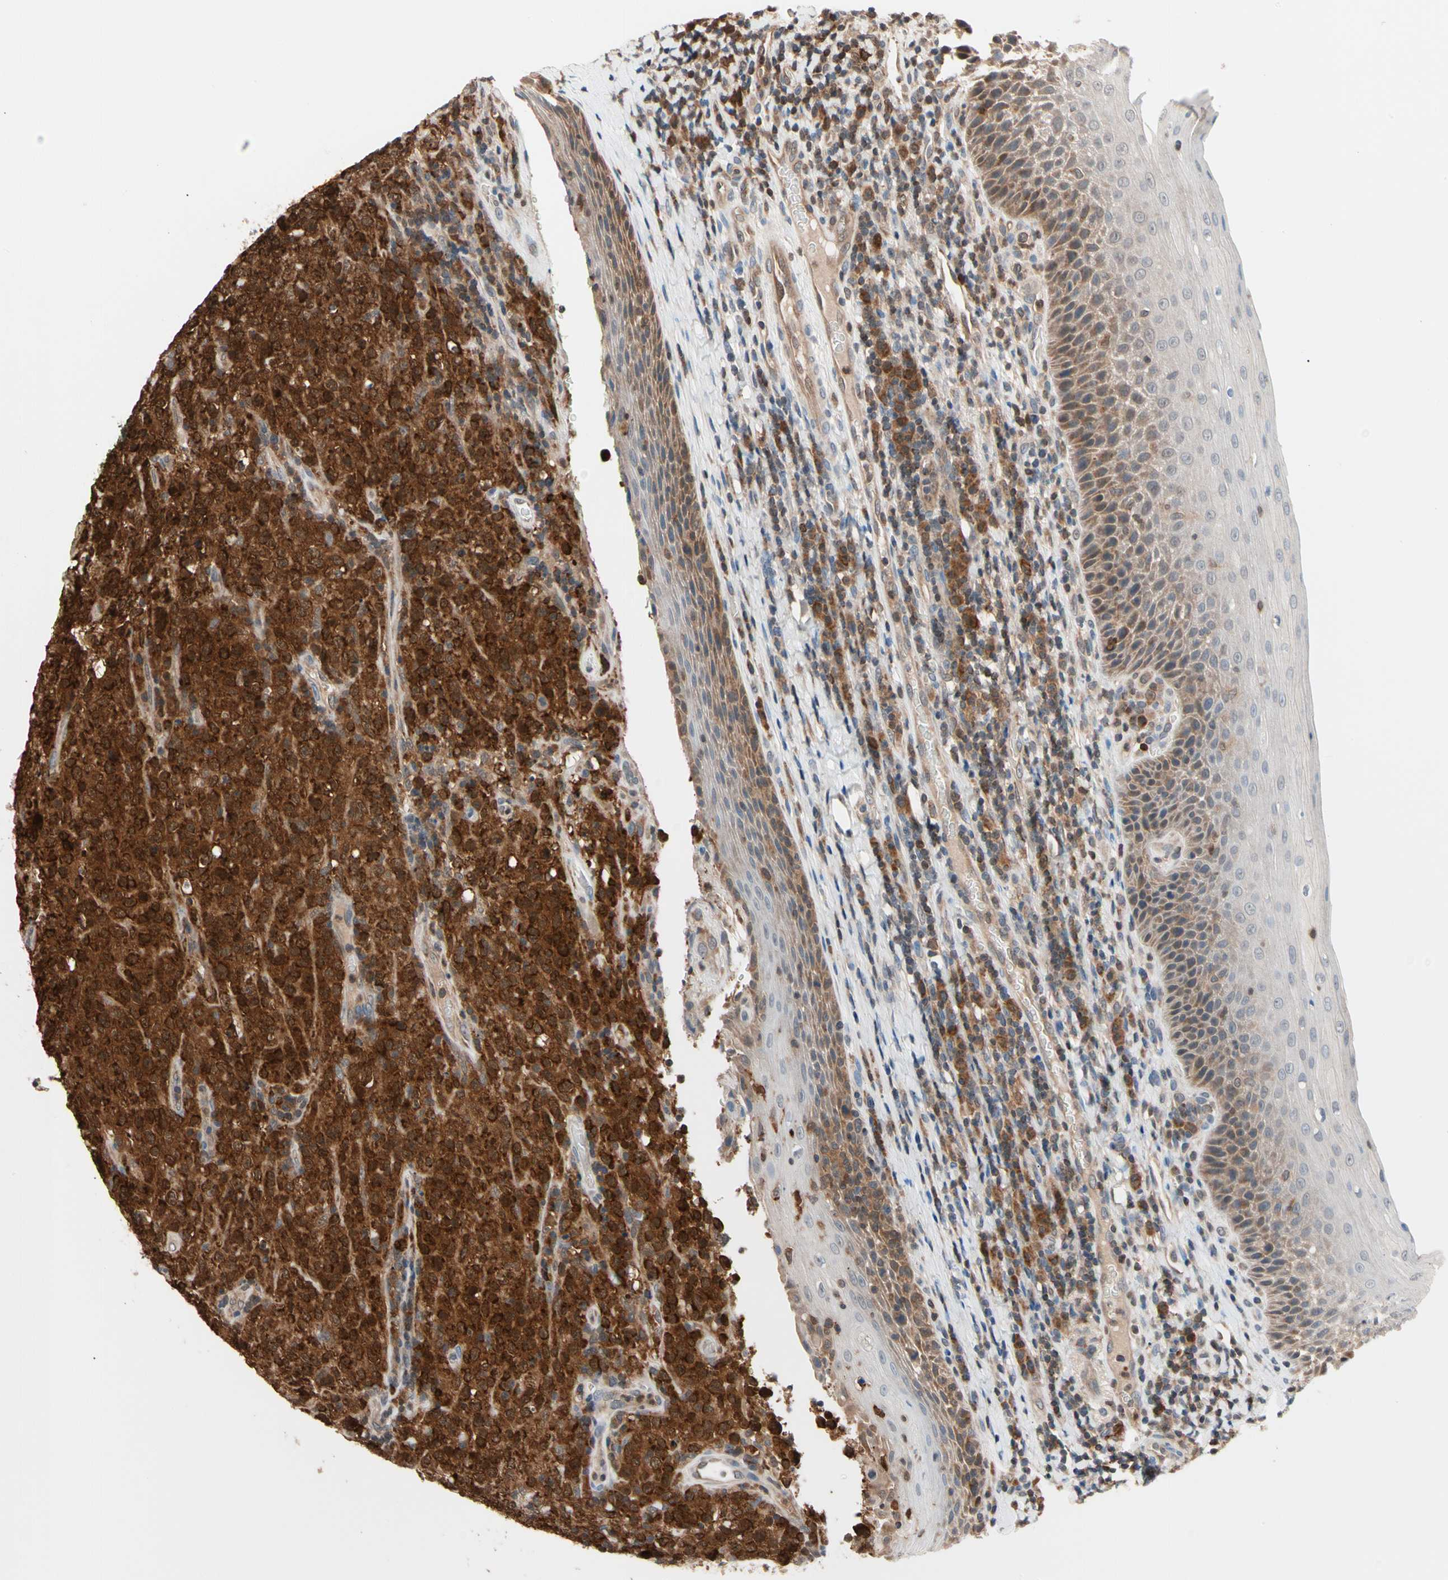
{"staining": {"intensity": "strong", "quantity": ">75%", "location": "cytoplasmic/membranous,nuclear"}, "tissue": "lymphoma", "cell_type": "Tumor cells", "image_type": "cancer", "snomed": [{"axis": "morphology", "description": "Malignant lymphoma, non-Hodgkin's type, High grade"}, {"axis": "topography", "description": "Tonsil"}], "caption": "Immunohistochemistry of human lymphoma shows high levels of strong cytoplasmic/membranous and nuclear expression in approximately >75% of tumor cells. (brown staining indicates protein expression, while blue staining denotes nuclei).", "gene": "MTHFS", "patient": {"sex": "female", "age": 36}}